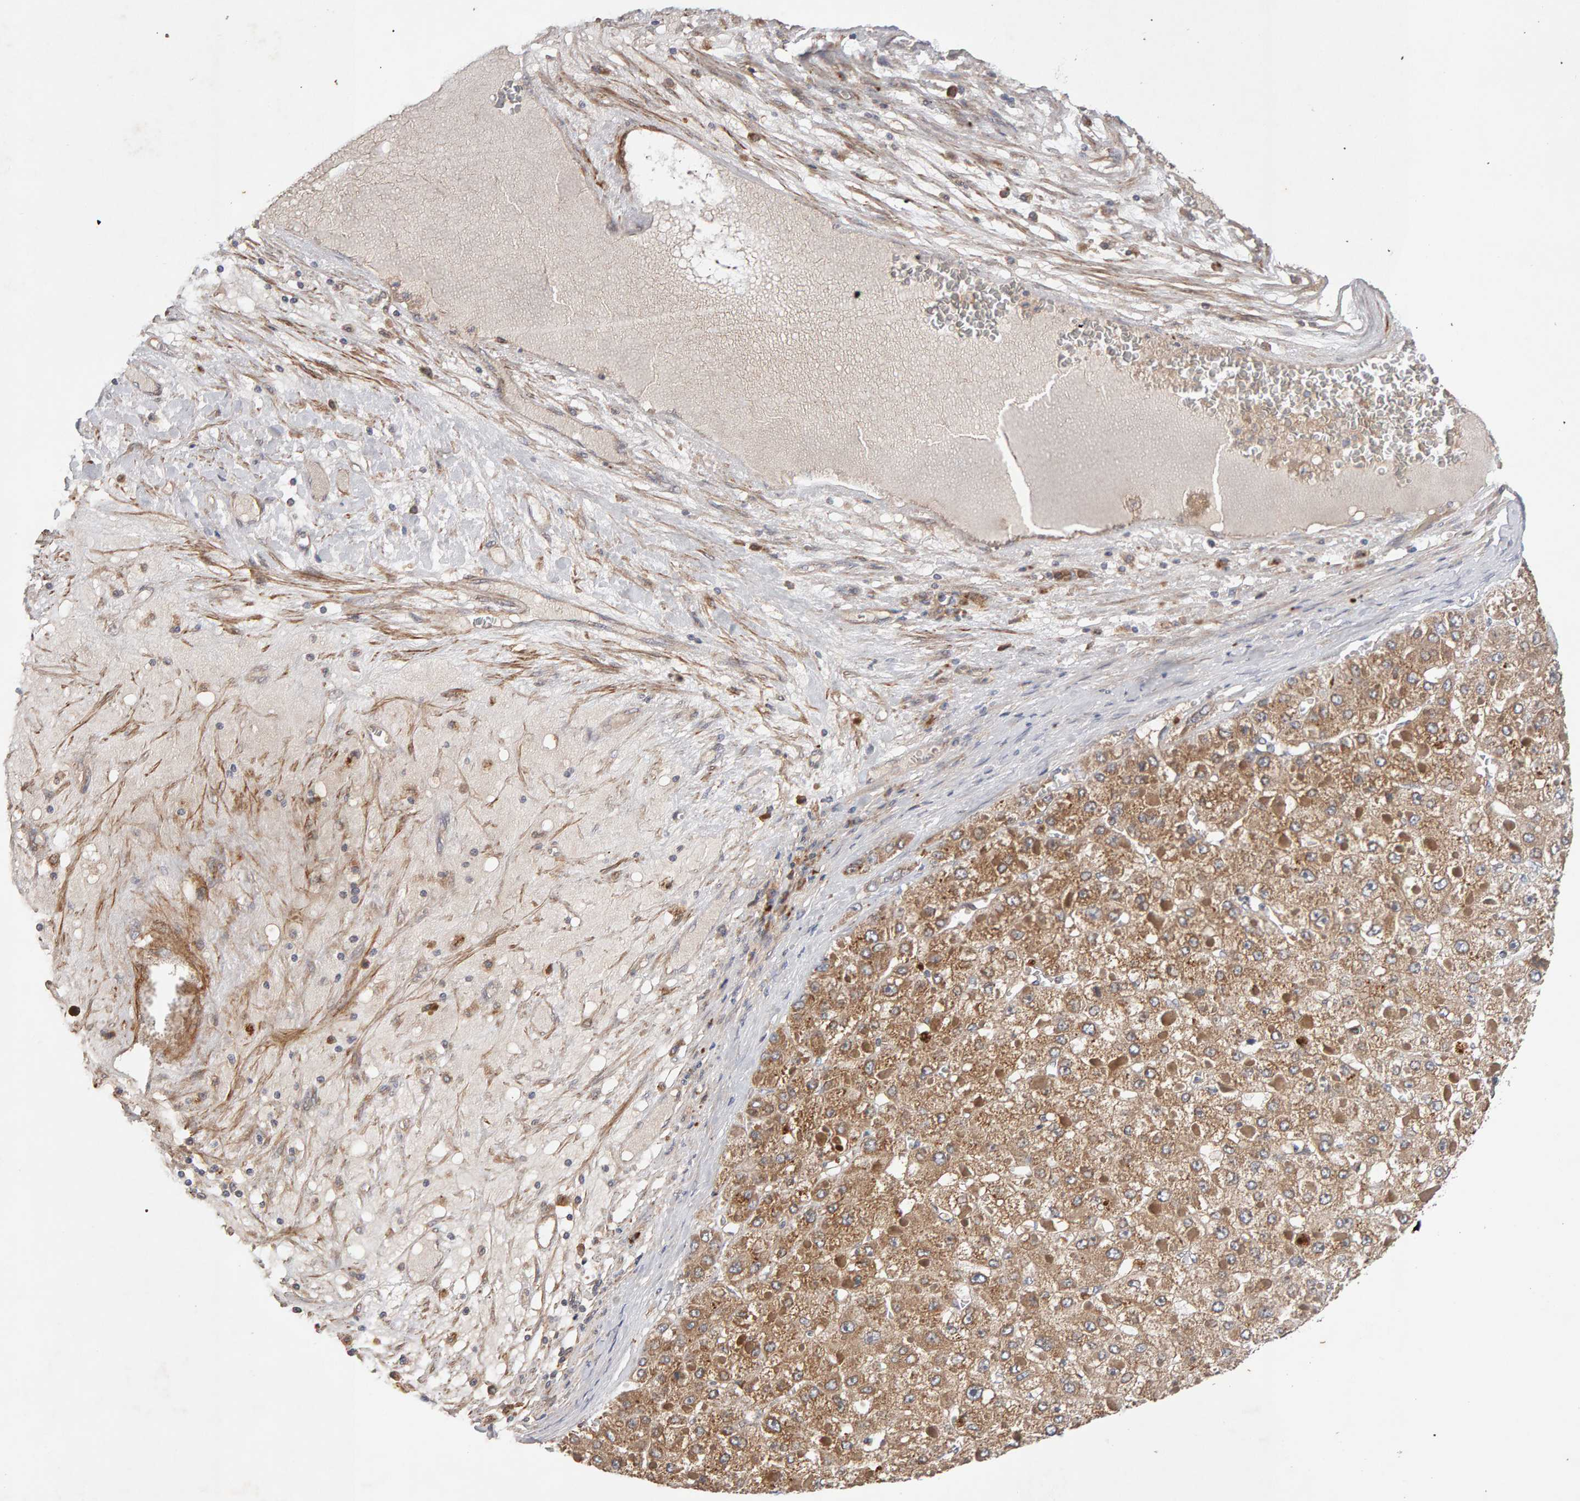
{"staining": {"intensity": "moderate", "quantity": ">75%", "location": "cytoplasmic/membranous"}, "tissue": "liver cancer", "cell_type": "Tumor cells", "image_type": "cancer", "snomed": [{"axis": "morphology", "description": "Carcinoma, Hepatocellular, NOS"}, {"axis": "topography", "description": "Liver"}], "caption": "Liver hepatocellular carcinoma tissue exhibits moderate cytoplasmic/membranous expression in approximately >75% of tumor cells, visualized by immunohistochemistry.", "gene": "RNF19A", "patient": {"sex": "female", "age": 73}}